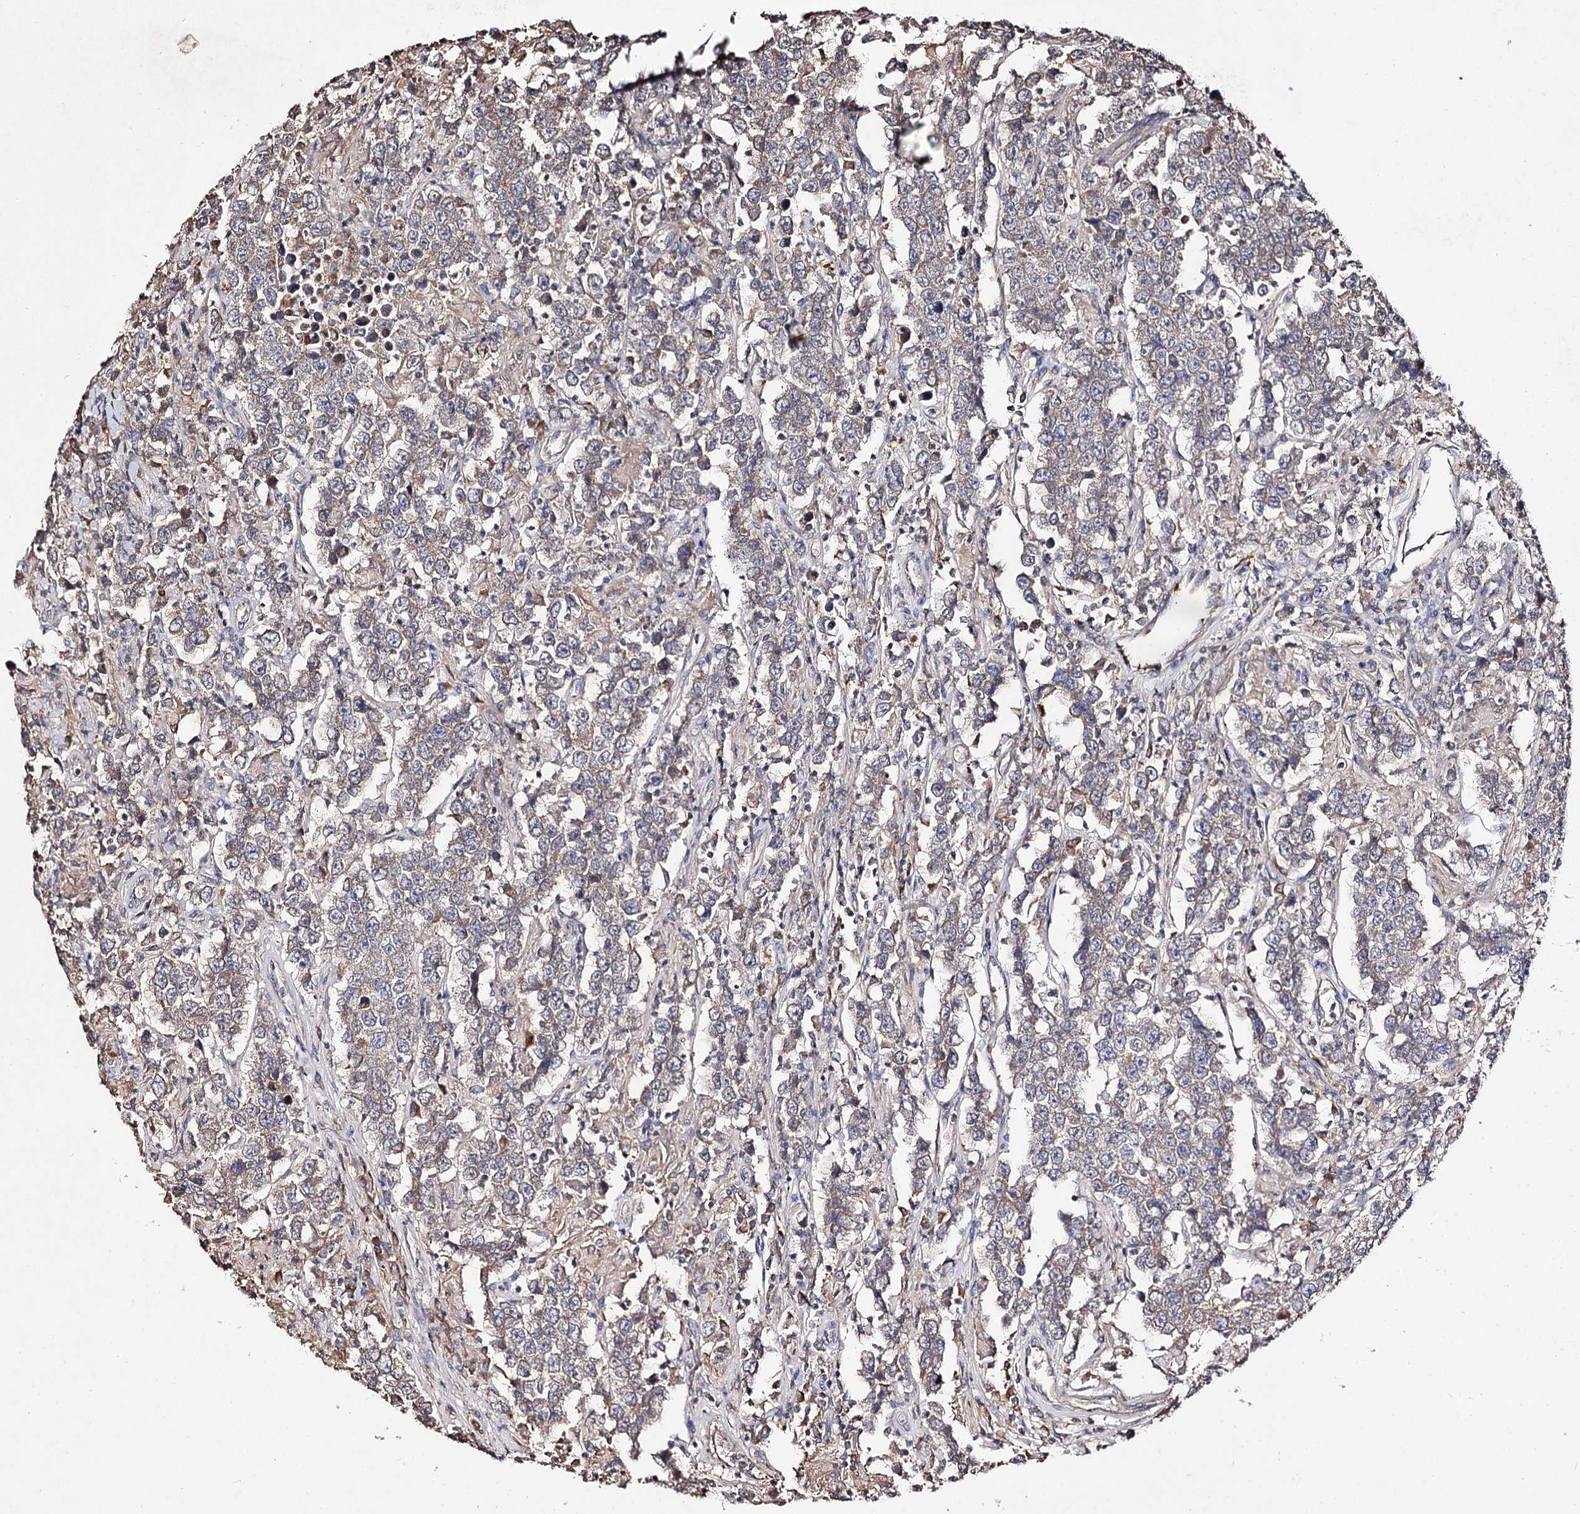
{"staining": {"intensity": "weak", "quantity": ">75%", "location": "cytoplasmic/membranous"}, "tissue": "testis cancer", "cell_type": "Tumor cells", "image_type": "cancer", "snomed": [{"axis": "morphology", "description": "Normal tissue, NOS"}, {"axis": "morphology", "description": "Urothelial carcinoma, High grade"}, {"axis": "morphology", "description": "Seminoma, NOS"}, {"axis": "morphology", "description": "Carcinoma, Embryonal, NOS"}, {"axis": "topography", "description": "Urinary bladder"}, {"axis": "topography", "description": "Testis"}], "caption": "This image exhibits IHC staining of human testis cancer (high-grade urothelial carcinoma), with low weak cytoplasmic/membranous expression in about >75% of tumor cells.", "gene": "ARFIP2", "patient": {"sex": "male", "age": 41}}